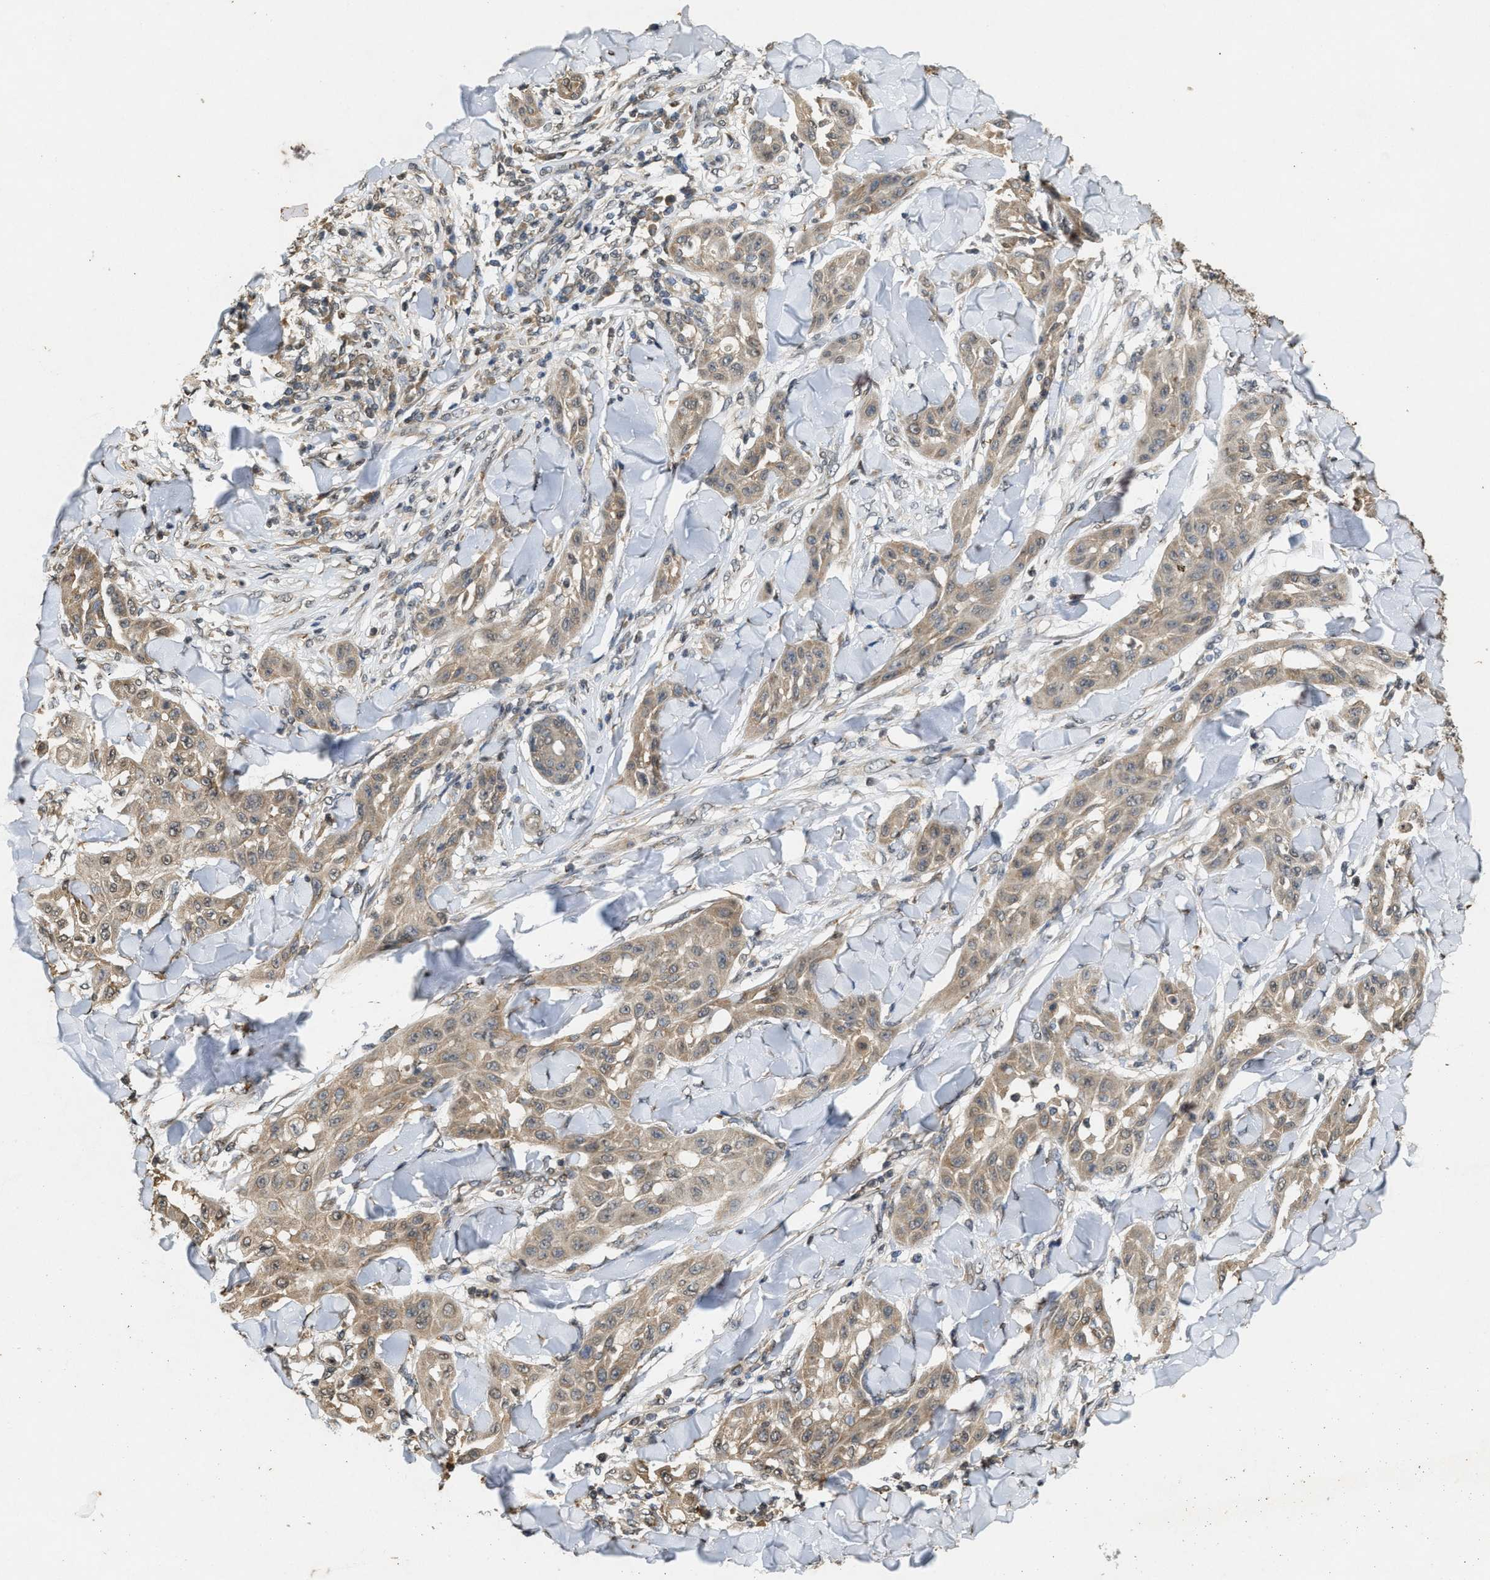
{"staining": {"intensity": "moderate", "quantity": ">75%", "location": "cytoplasmic/membranous"}, "tissue": "skin cancer", "cell_type": "Tumor cells", "image_type": "cancer", "snomed": [{"axis": "morphology", "description": "Squamous cell carcinoma, NOS"}, {"axis": "topography", "description": "Skin"}], "caption": "A high-resolution image shows immunohistochemistry (IHC) staining of skin squamous cell carcinoma, which demonstrates moderate cytoplasmic/membranous staining in approximately >75% of tumor cells. The staining was performed using DAB, with brown indicating positive protein expression. Nuclei are stained blue with hematoxylin.", "gene": "KIF21A", "patient": {"sex": "male", "age": 24}}